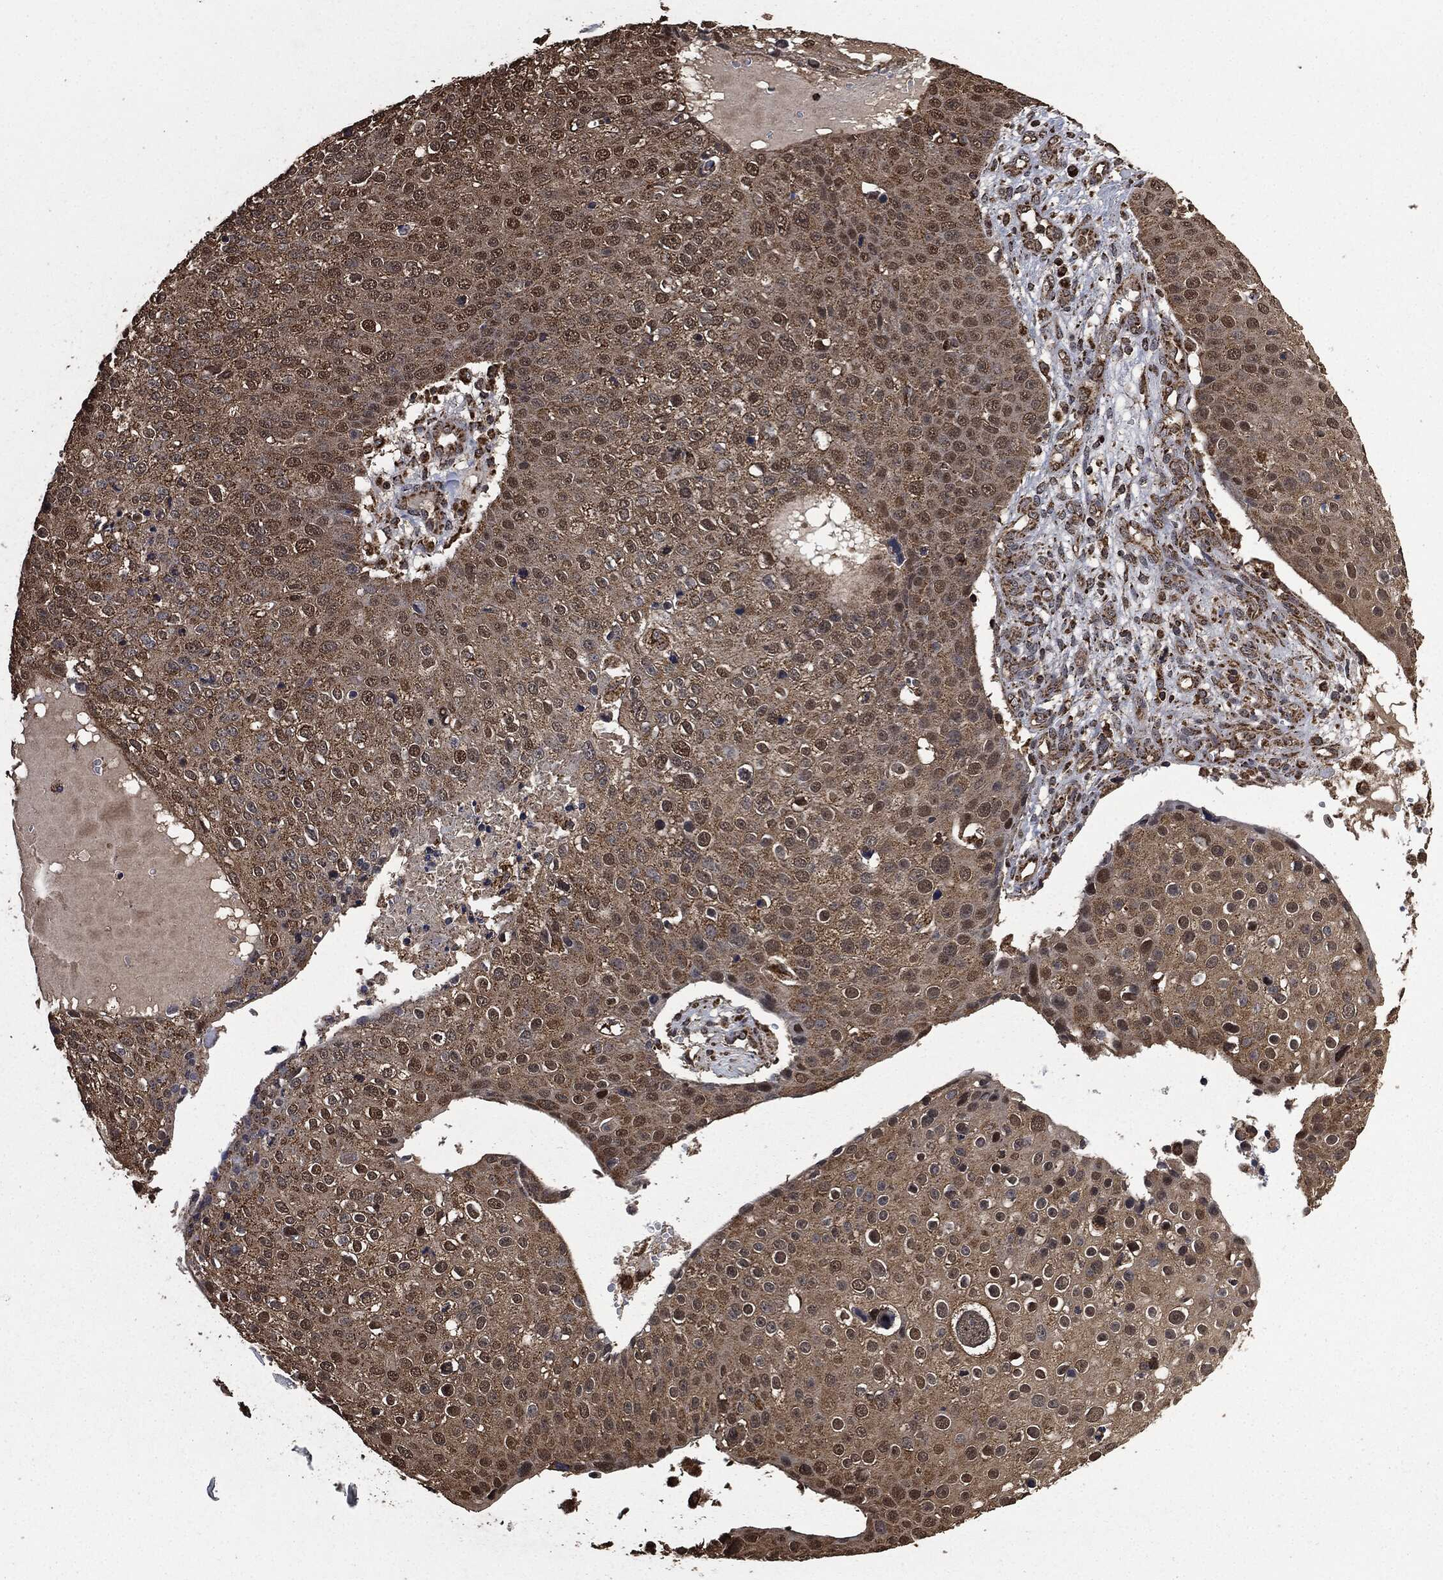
{"staining": {"intensity": "moderate", "quantity": ">75%", "location": "cytoplasmic/membranous,nuclear"}, "tissue": "skin cancer", "cell_type": "Tumor cells", "image_type": "cancer", "snomed": [{"axis": "morphology", "description": "Squamous cell carcinoma, NOS"}, {"axis": "topography", "description": "Skin"}], "caption": "Squamous cell carcinoma (skin) stained with immunohistochemistry (IHC) exhibits moderate cytoplasmic/membranous and nuclear staining in about >75% of tumor cells. Using DAB (3,3'-diaminobenzidine) (brown) and hematoxylin (blue) stains, captured at high magnification using brightfield microscopy.", "gene": "LIG3", "patient": {"sex": "male", "age": 71}}